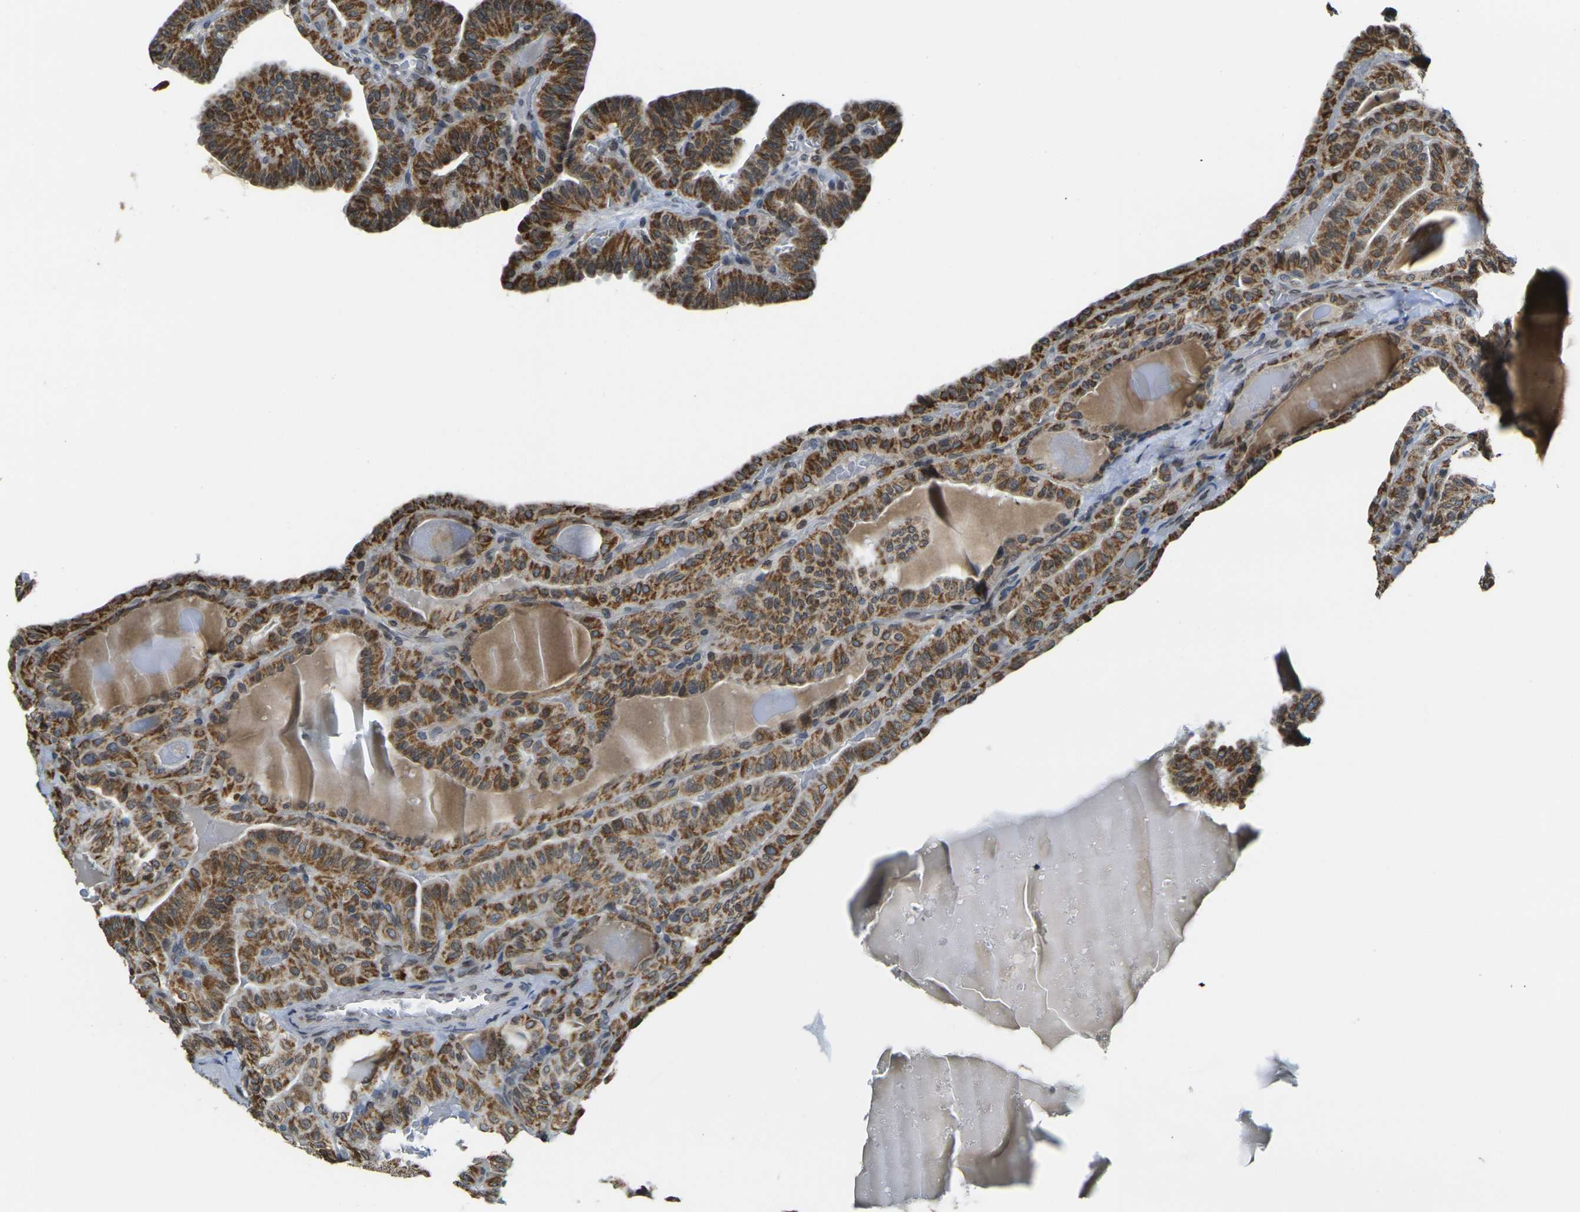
{"staining": {"intensity": "moderate", "quantity": ">75%", "location": "cytoplasmic/membranous,nuclear"}, "tissue": "thyroid cancer", "cell_type": "Tumor cells", "image_type": "cancer", "snomed": [{"axis": "morphology", "description": "Papillary adenocarcinoma, NOS"}, {"axis": "topography", "description": "Thyroid gland"}], "caption": "Moderate cytoplasmic/membranous and nuclear staining for a protein is appreciated in approximately >75% of tumor cells of thyroid cancer (papillary adenocarcinoma) using immunohistochemistry.", "gene": "BRDT", "patient": {"sex": "male", "age": 77}}